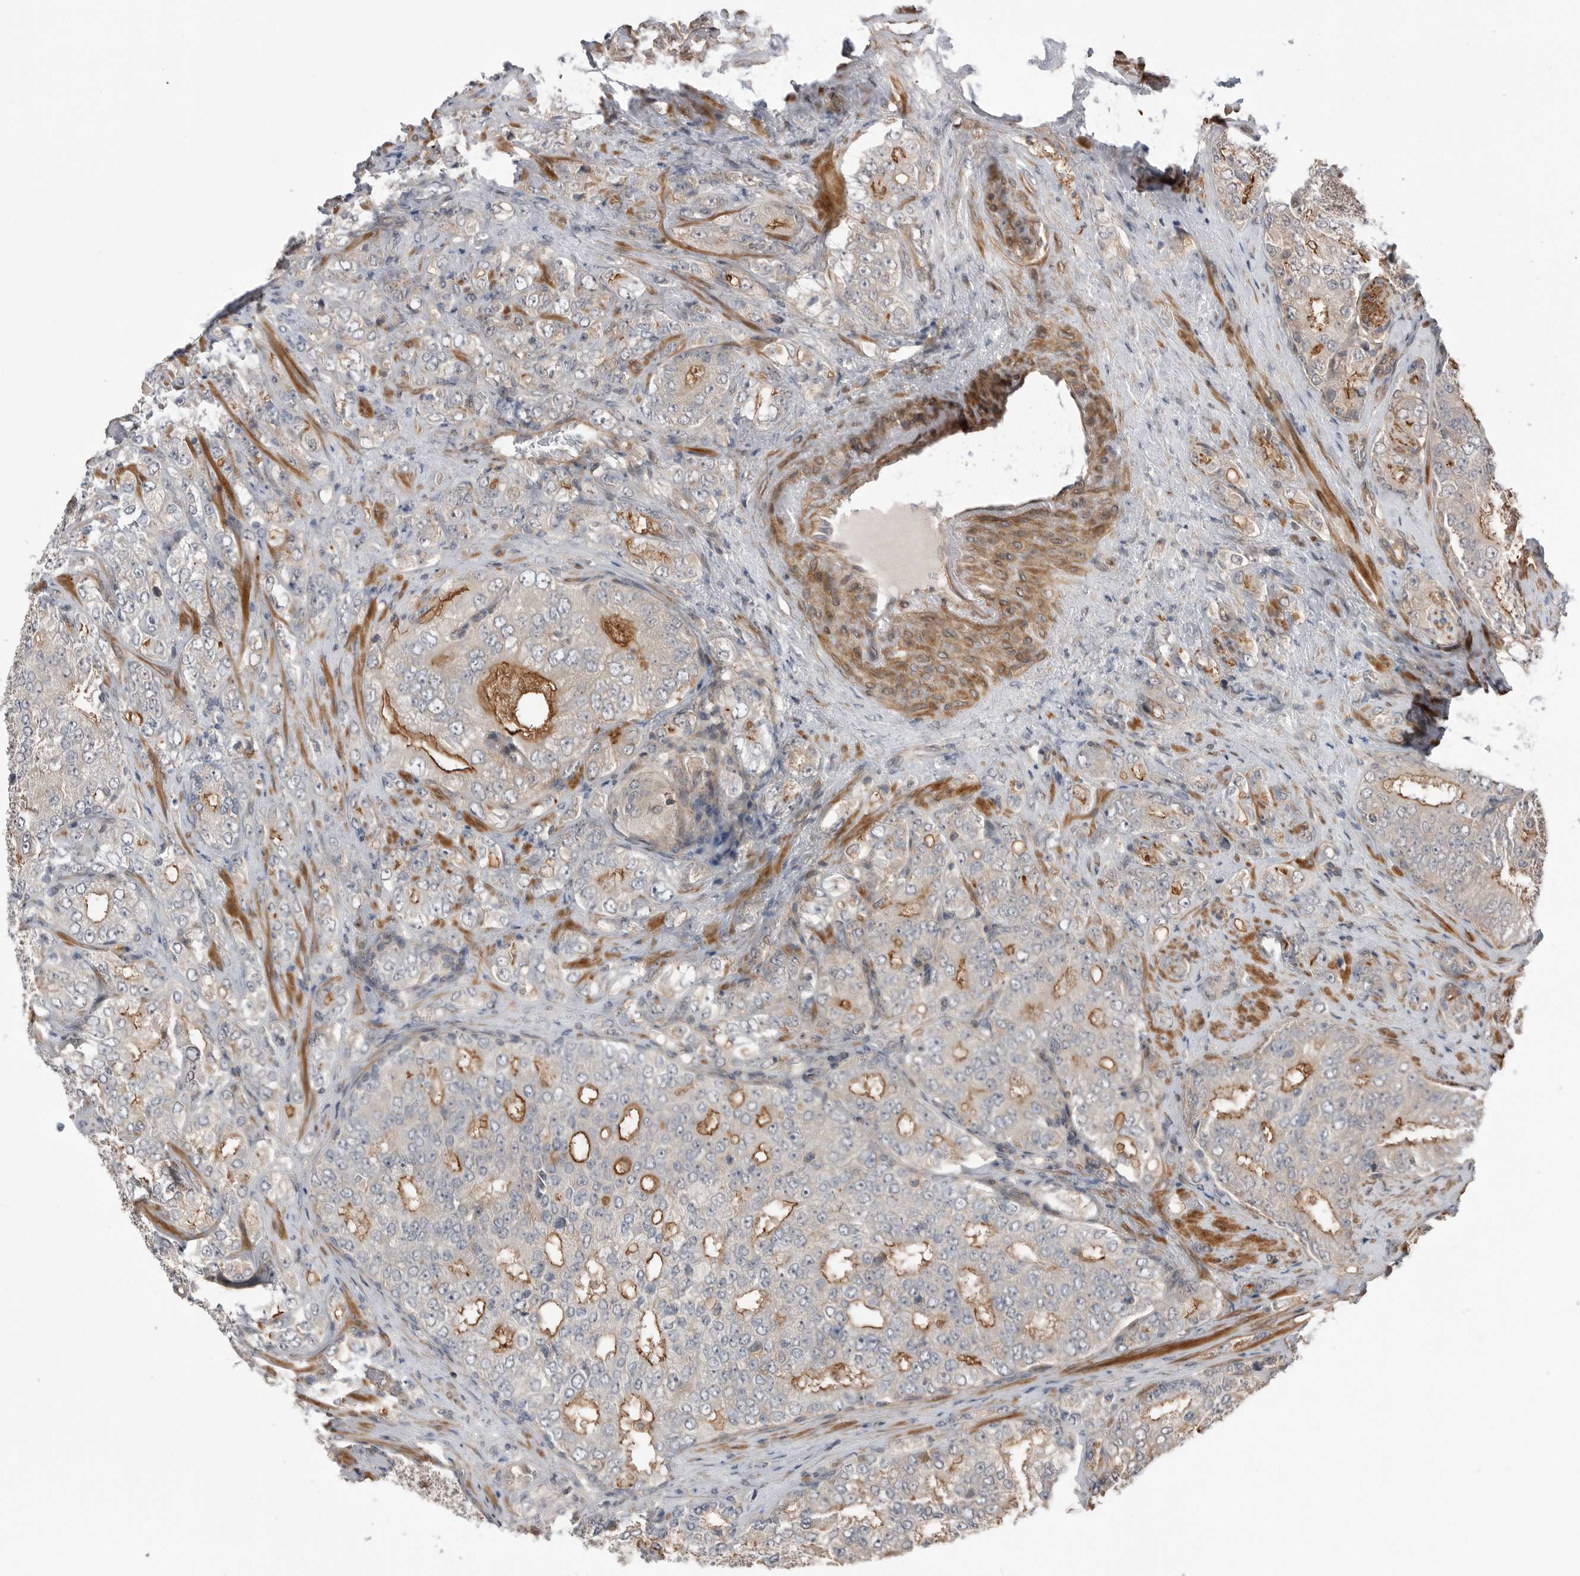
{"staining": {"intensity": "moderate", "quantity": "<25%", "location": "cytoplasmic/membranous"}, "tissue": "prostate cancer", "cell_type": "Tumor cells", "image_type": "cancer", "snomed": [{"axis": "morphology", "description": "Adenocarcinoma, High grade"}, {"axis": "topography", "description": "Prostate"}], "caption": "Immunohistochemistry (IHC) (DAB (3,3'-diaminobenzidine)) staining of human high-grade adenocarcinoma (prostate) exhibits moderate cytoplasmic/membranous protein expression in about <25% of tumor cells.", "gene": "PEAK1", "patient": {"sex": "male", "age": 58}}